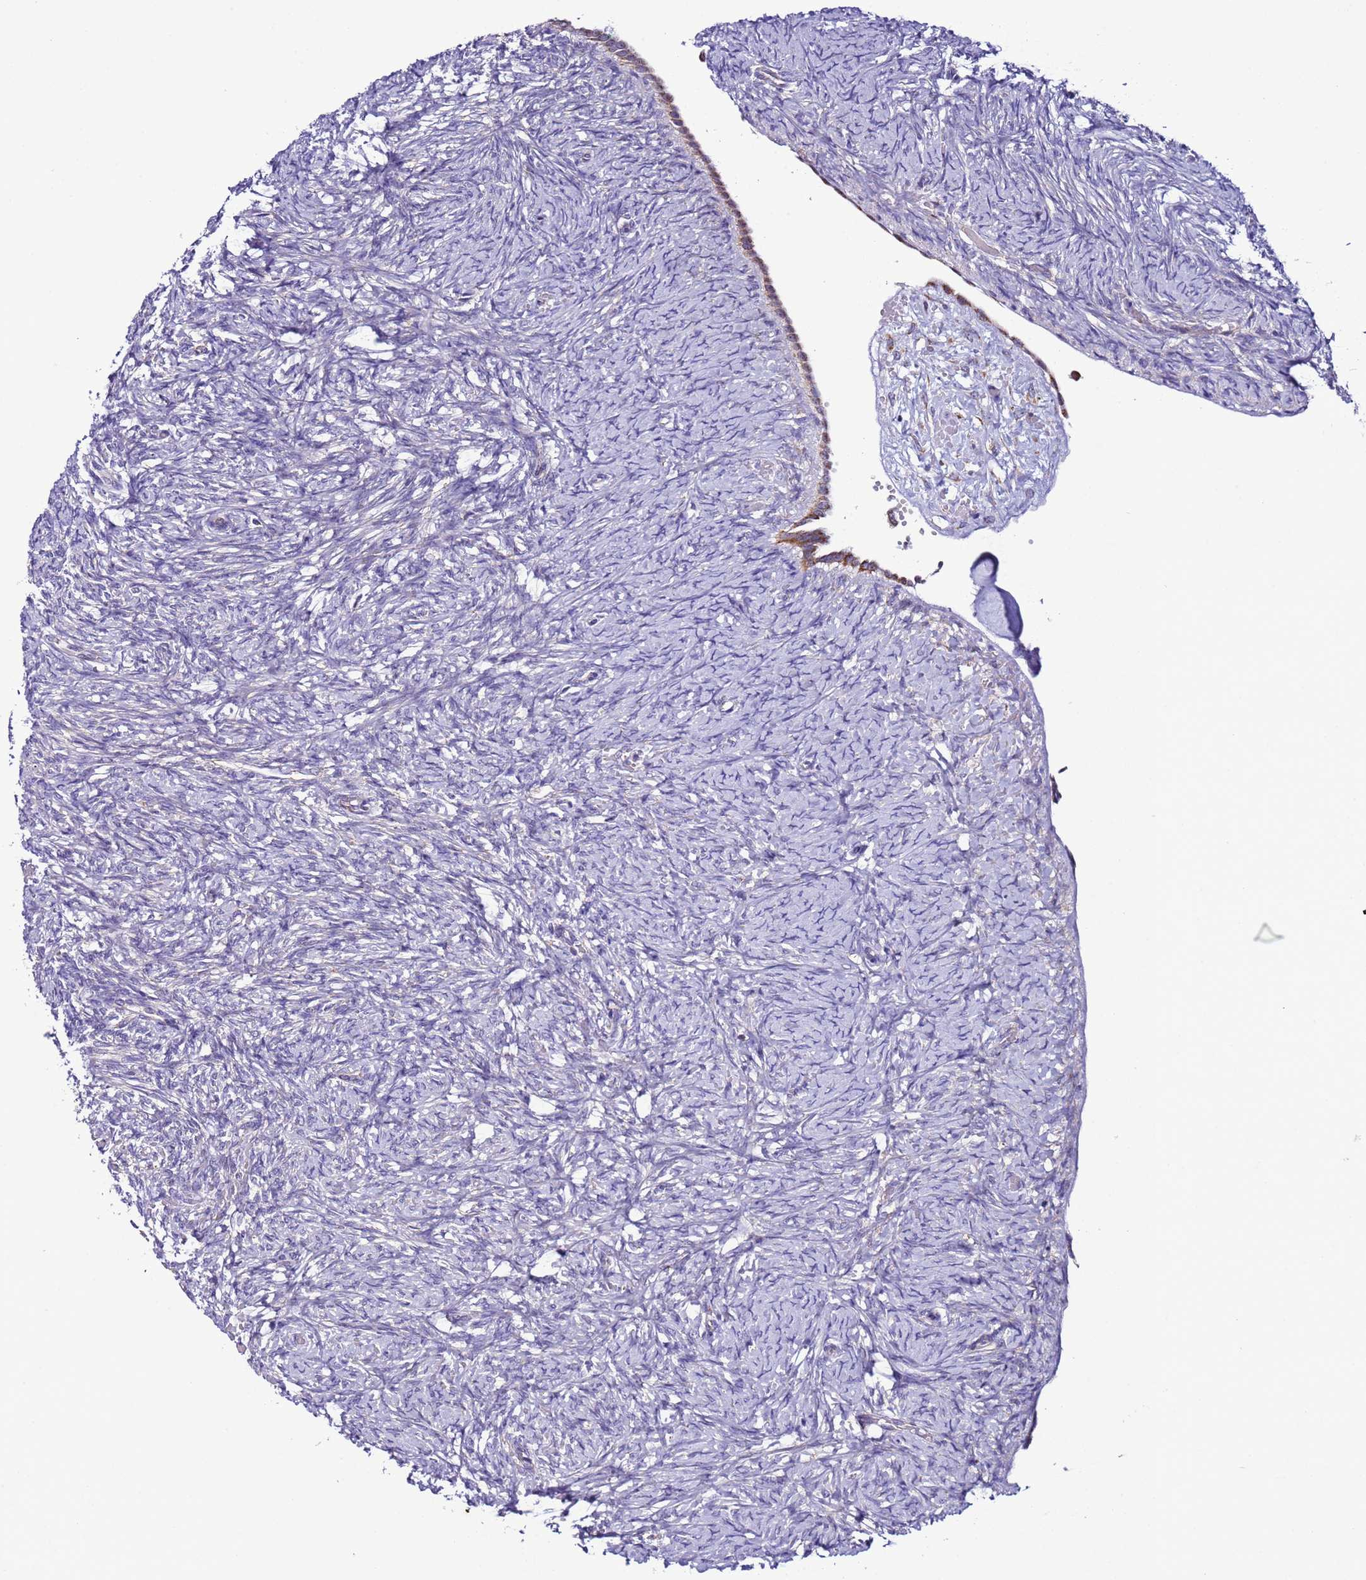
{"staining": {"intensity": "negative", "quantity": "none", "location": "none"}, "tissue": "ovary", "cell_type": "Ovarian stroma cells", "image_type": "normal", "snomed": [{"axis": "morphology", "description": "Normal tissue, NOS"}, {"axis": "topography", "description": "Ovary"}], "caption": "Immunohistochemical staining of normal human ovary demonstrates no significant expression in ovarian stroma cells. (Stains: DAB (3,3'-diaminobenzidine) immunohistochemistry with hematoxylin counter stain, Microscopy: brightfield microscopy at high magnification).", "gene": "UEVLD", "patient": {"sex": "female", "age": 41}}